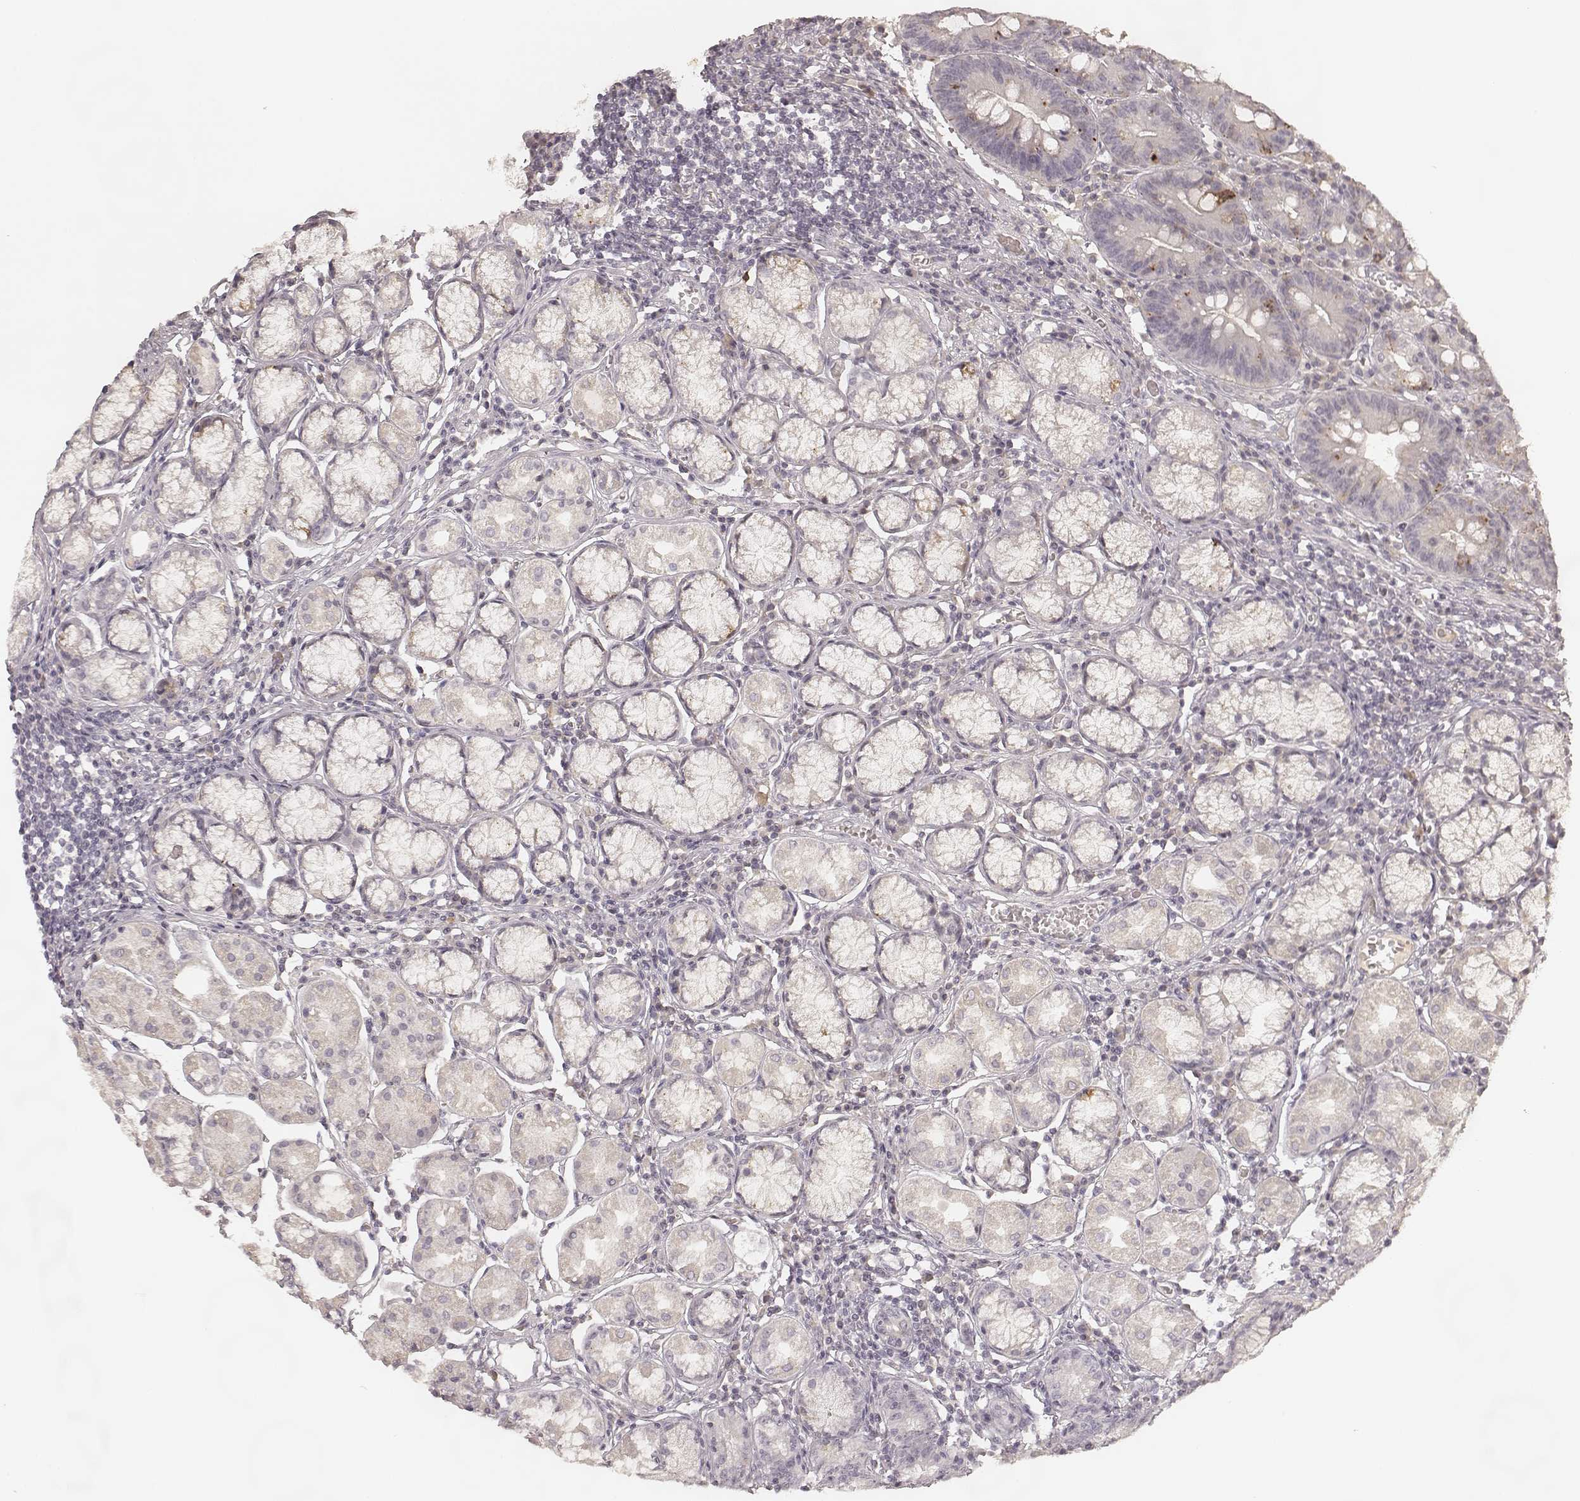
{"staining": {"intensity": "weak", "quantity": "<25%", "location": "cytoplasmic/membranous"}, "tissue": "stomach", "cell_type": "Glandular cells", "image_type": "normal", "snomed": [{"axis": "morphology", "description": "Normal tissue, NOS"}, {"axis": "topography", "description": "Stomach"}], "caption": "A high-resolution image shows IHC staining of normal stomach, which reveals no significant expression in glandular cells. (DAB (3,3'-diaminobenzidine) IHC with hematoxylin counter stain).", "gene": "GORASP2", "patient": {"sex": "male", "age": 55}}